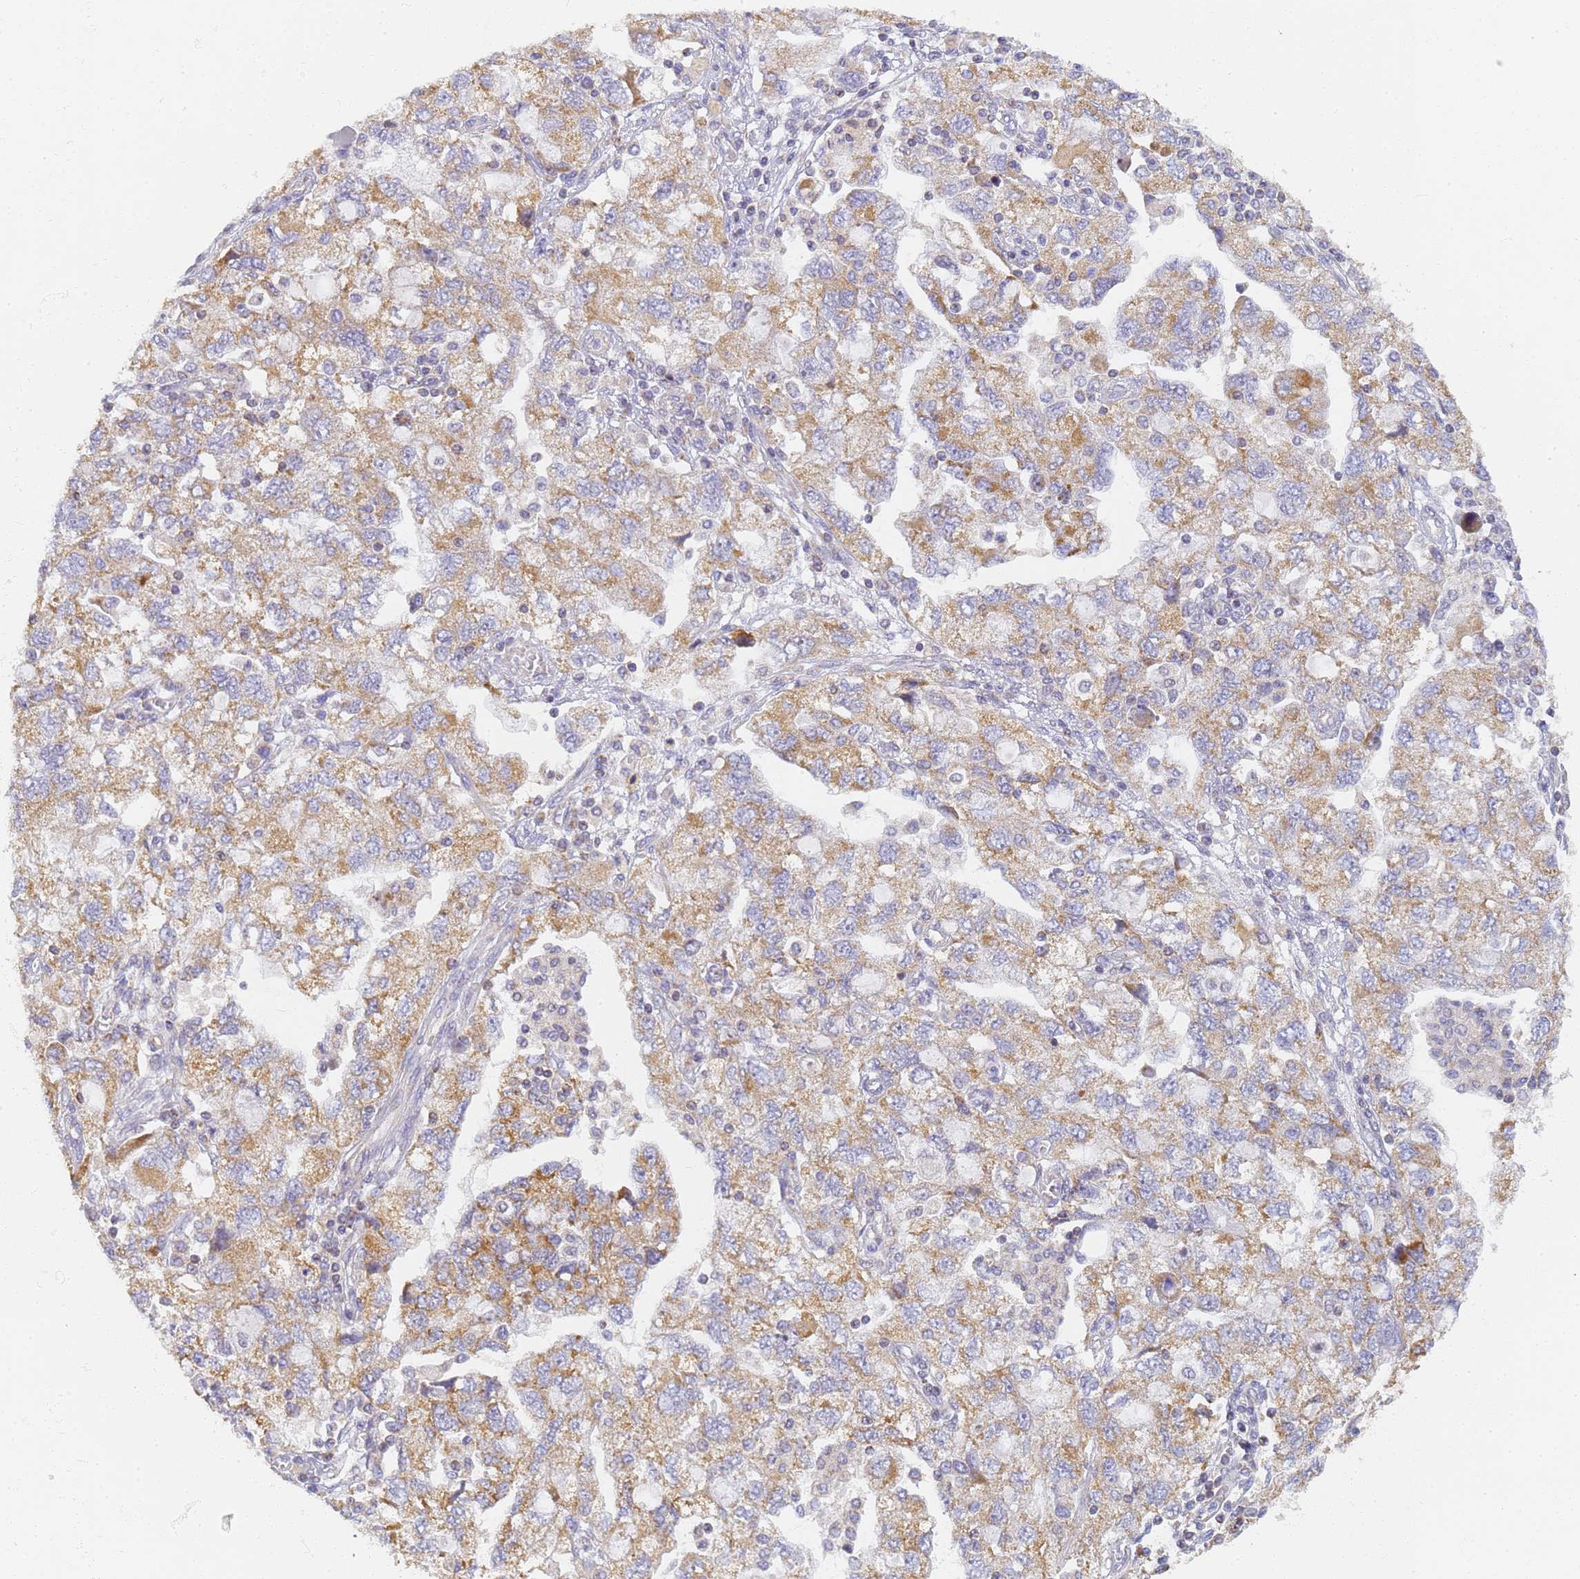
{"staining": {"intensity": "moderate", "quantity": ">75%", "location": "cytoplasmic/membranous"}, "tissue": "ovarian cancer", "cell_type": "Tumor cells", "image_type": "cancer", "snomed": [{"axis": "morphology", "description": "Carcinoma, NOS"}, {"axis": "morphology", "description": "Cystadenocarcinoma, serous, NOS"}, {"axis": "topography", "description": "Ovary"}], "caption": "Ovarian cancer stained with a brown dye displays moderate cytoplasmic/membranous positive expression in about >75% of tumor cells.", "gene": "UTP23", "patient": {"sex": "female", "age": 69}}